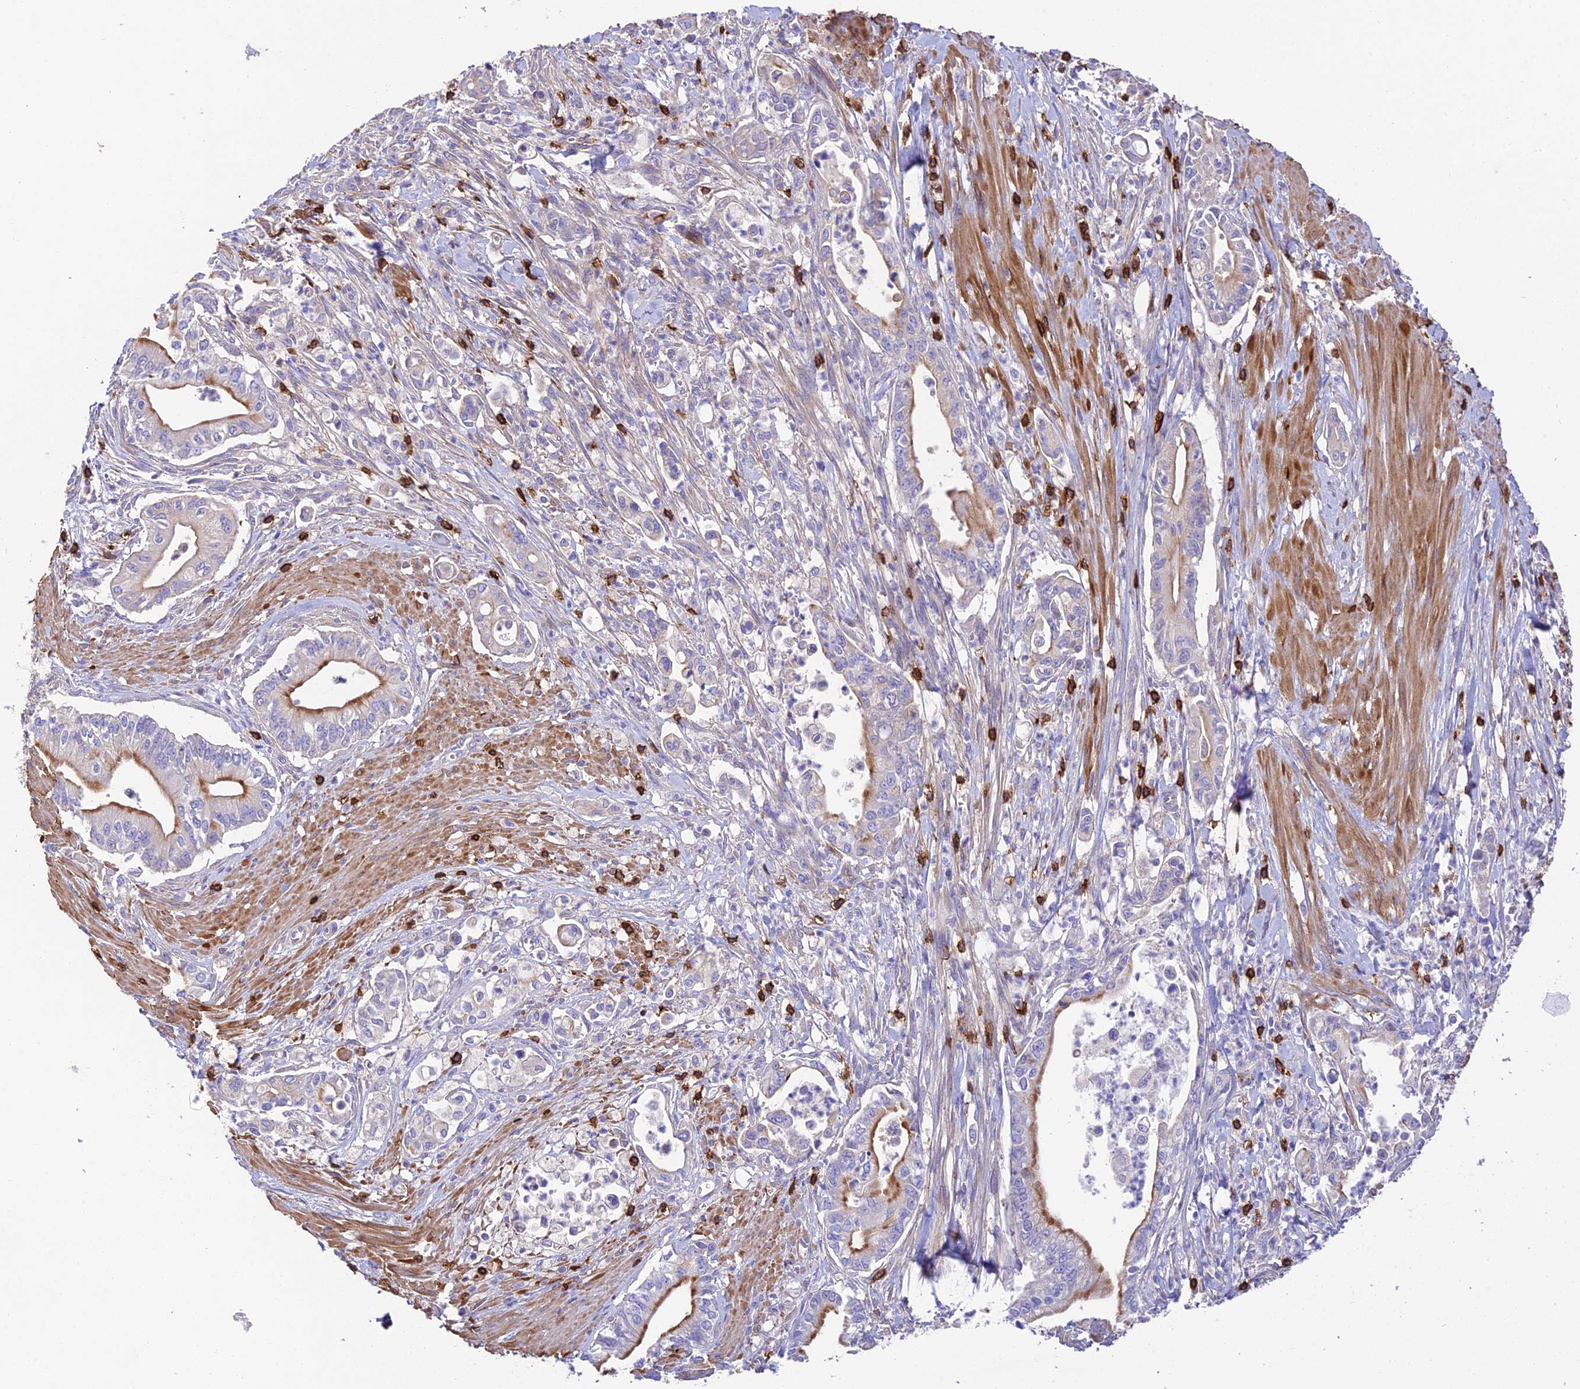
{"staining": {"intensity": "weak", "quantity": "<25%", "location": "cytoplasmic/membranous"}, "tissue": "pancreatic cancer", "cell_type": "Tumor cells", "image_type": "cancer", "snomed": [{"axis": "morphology", "description": "Adenocarcinoma, NOS"}, {"axis": "topography", "description": "Pancreas"}], "caption": "Photomicrograph shows no protein expression in tumor cells of pancreatic adenocarcinoma tissue.", "gene": "PTPRCAP", "patient": {"sex": "male", "age": 78}}